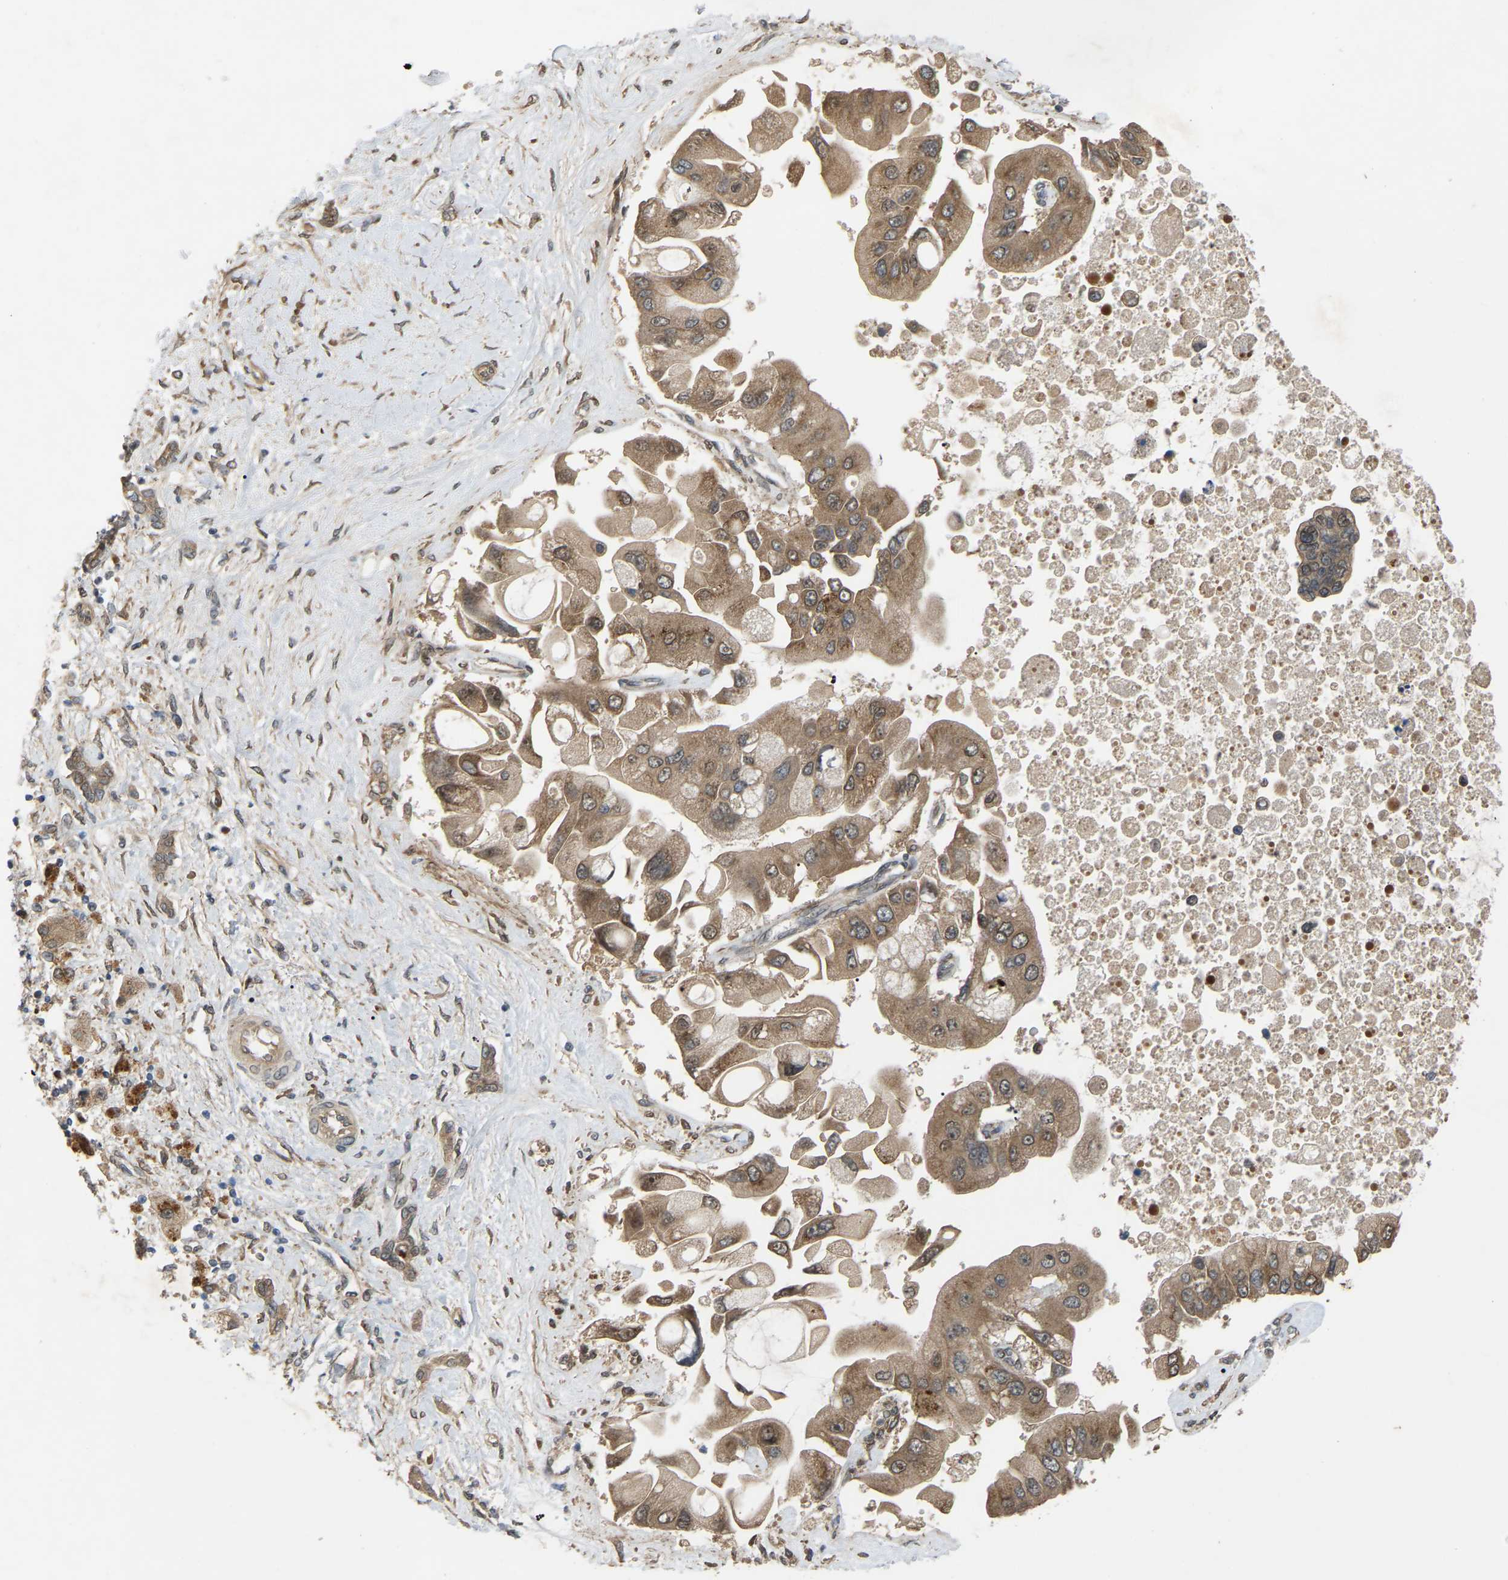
{"staining": {"intensity": "moderate", "quantity": ">75%", "location": "cytoplasmic/membranous"}, "tissue": "liver cancer", "cell_type": "Tumor cells", "image_type": "cancer", "snomed": [{"axis": "morphology", "description": "Cholangiocarcinoma"}, {"axis": "topography", "description": "Liver"}], "caption": "Protein staining displays moderate cytoplasmic/membranous staining in about >75% of tumor cells in cholangiocarcinoma (liver).", "gene": "CROT", "patient": {"sex": "male", "age": 50}}